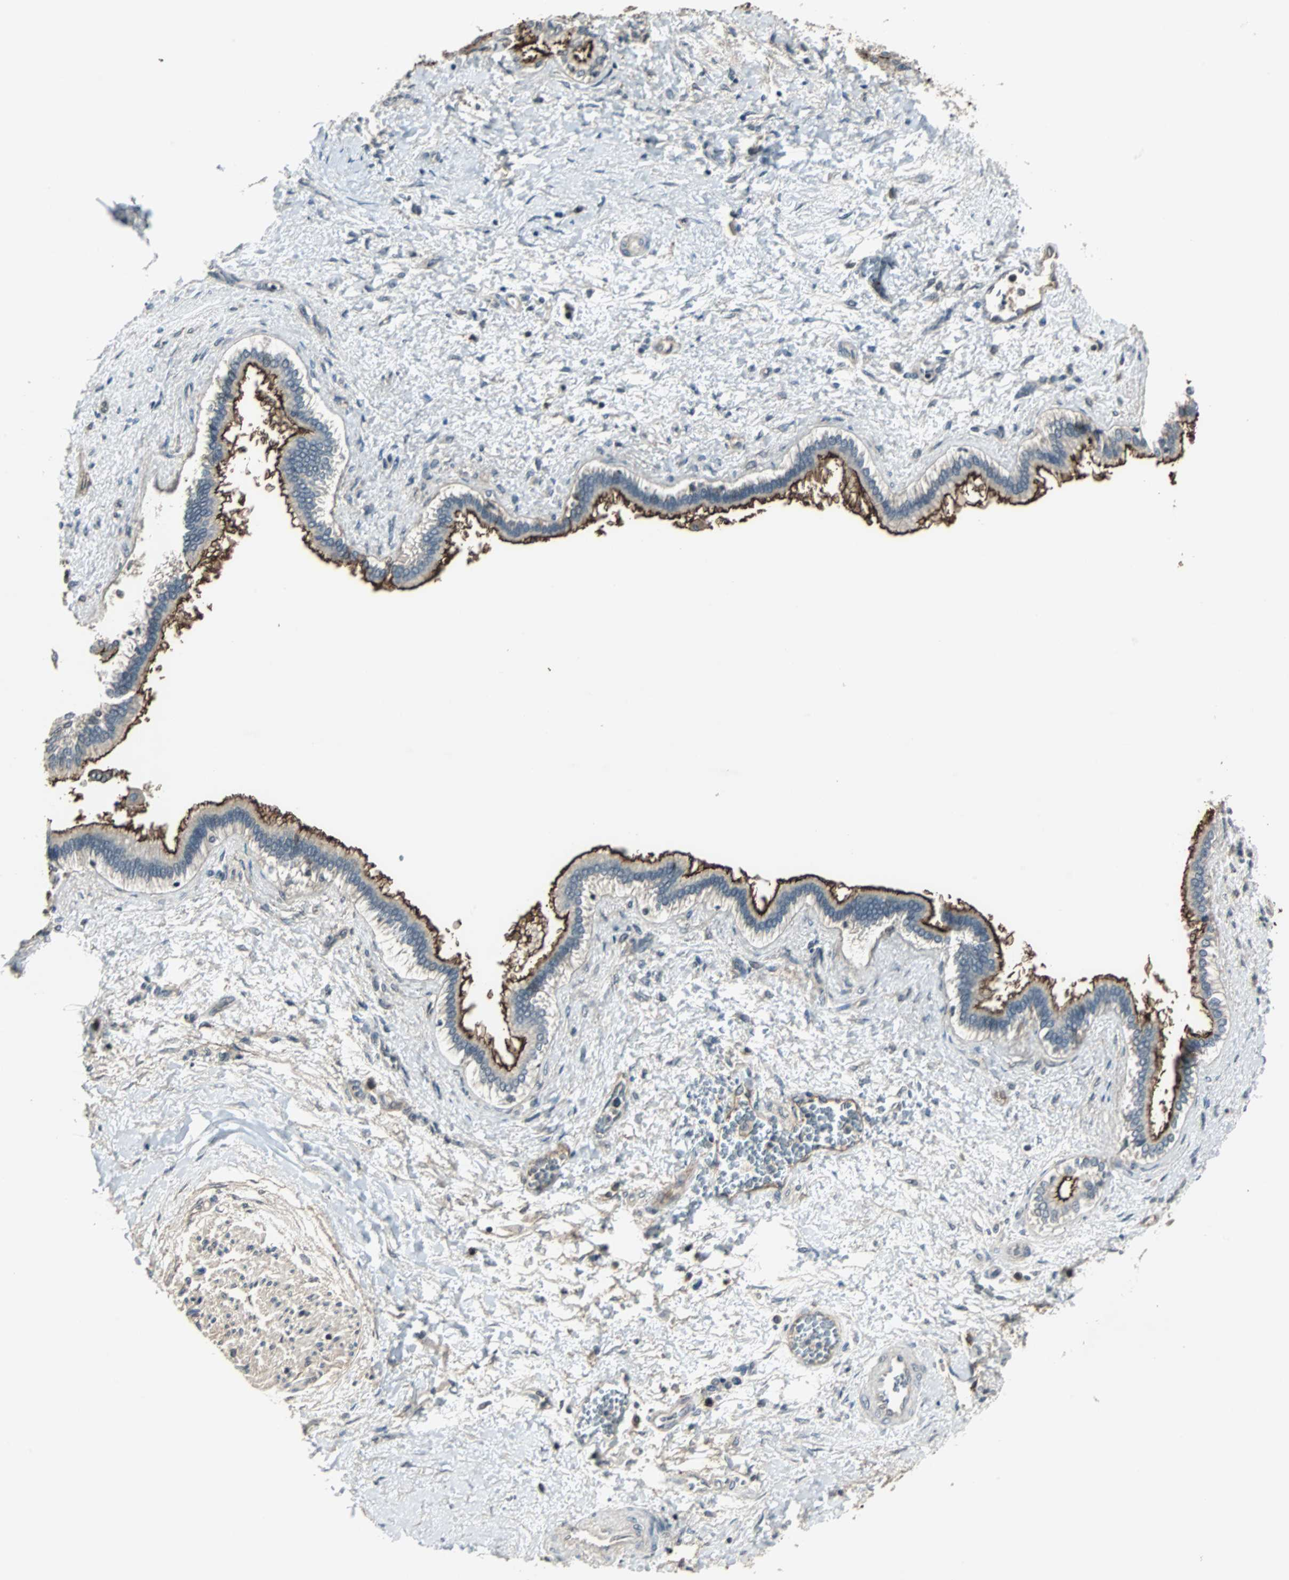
{"staining": {"intensity": "strong", "quantity": ">75%", "location": "cytoplasmic/membranous"}, "tissue": "liver cancer", "cell_type": "Tumor cells", "image_type": "cancer", "snomed": [{"axis": "morphology", "description": "Cholangiocarcinoma"}, {"axis": "topography", "description": "Liver"}], "caption": "Protein expression analysis of cholangiocarcinoma (liver) displays strong cytoplasmic/membranous expression in approximately >75% of tumor cells. (DAB IHC, brown staining for protein, blue staining for nuclei).", "gene": "MKX", "patient": {"sex": "male", "age": 50}}